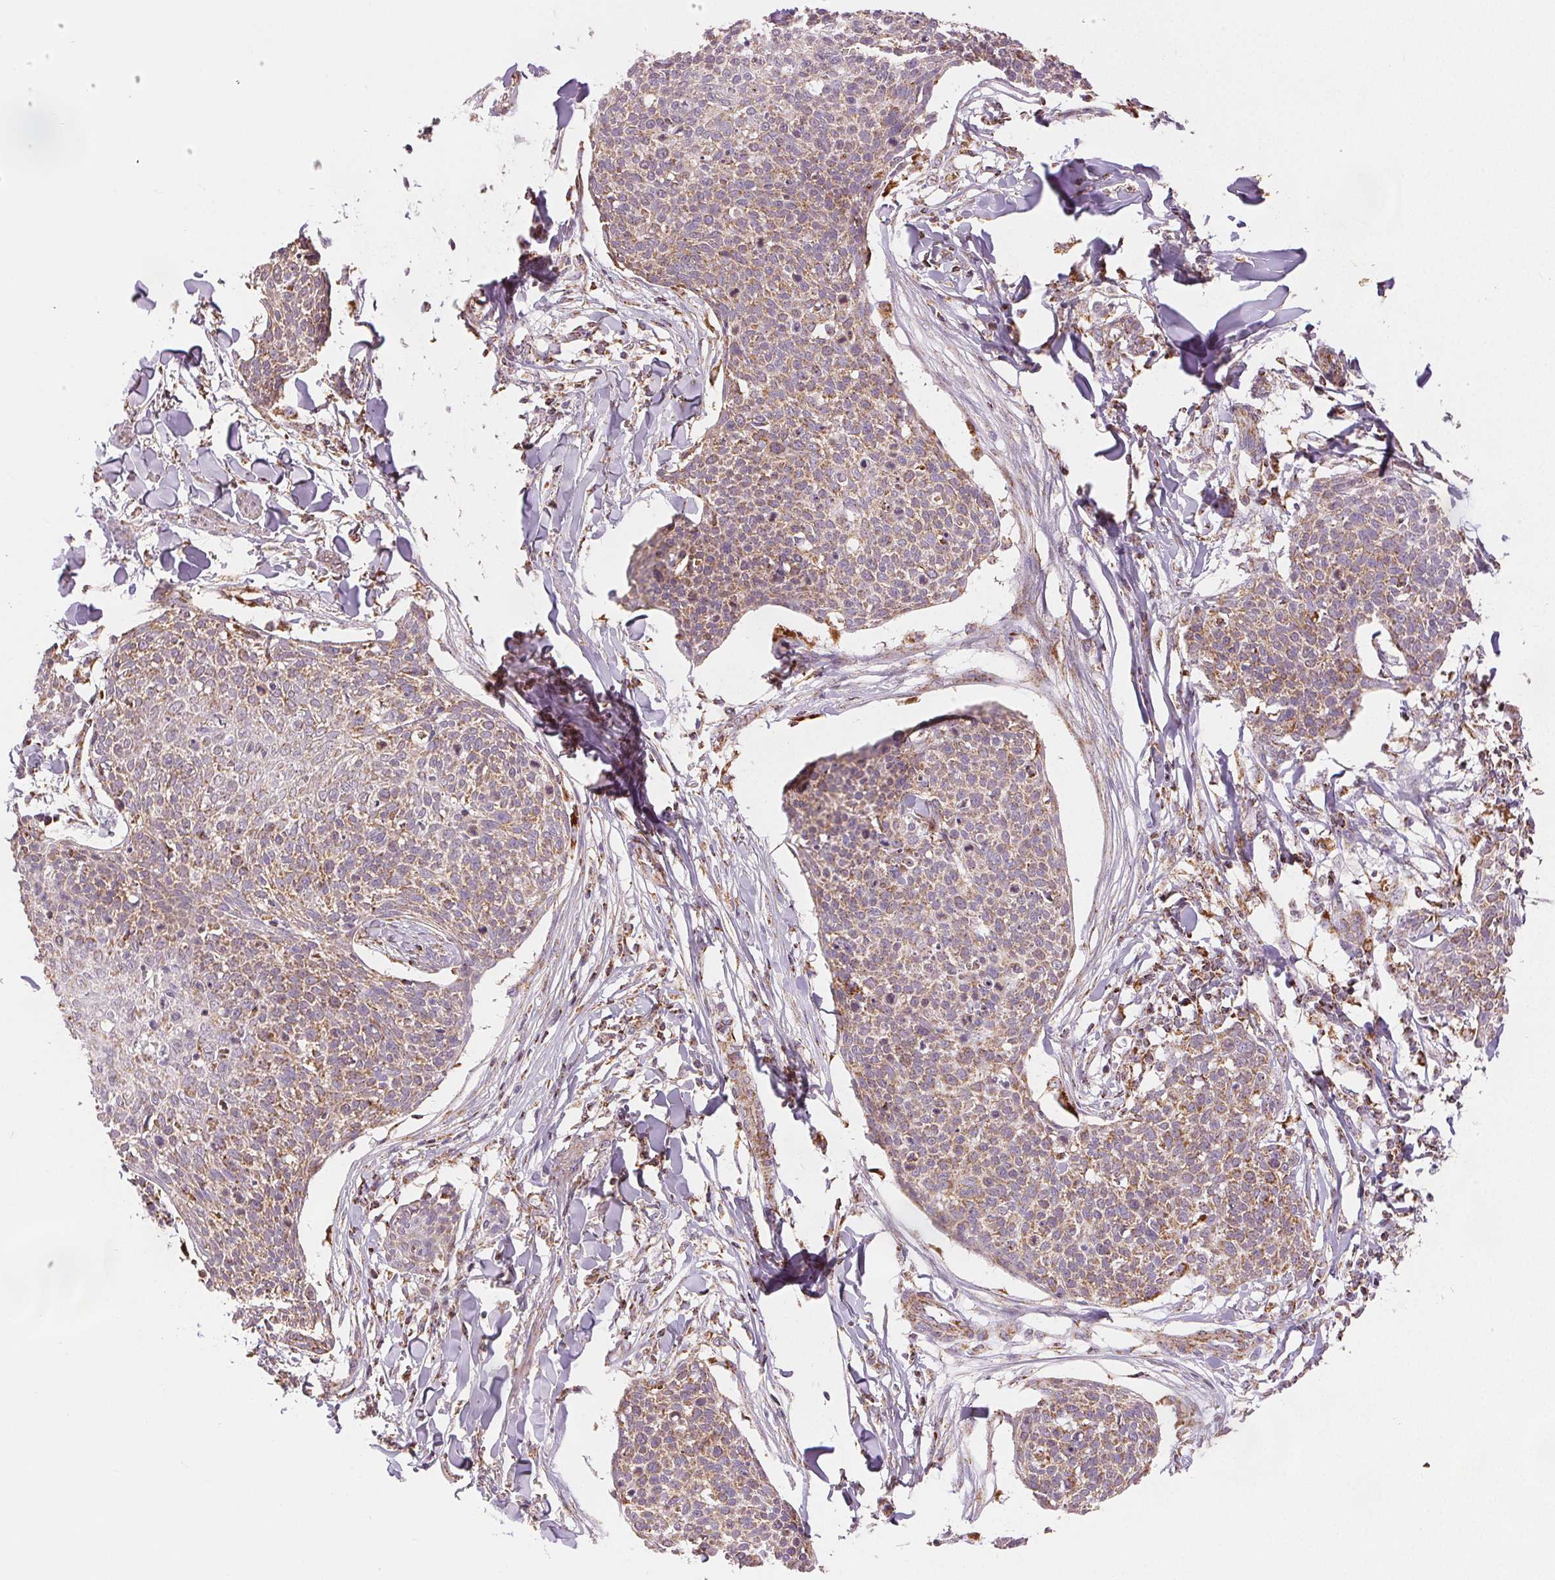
{"staining": {"intensity": "moderate", "quantity": ">75%", "location": "cytoplasmic/membranous"}, "tissue": "skin cancer", "cell_type": "Tumor cells", "image_type": "cancer", "snomed": [{"axis": "morphology", "description": "Squamous cell carcinoma, NOS"}, {"axis": "topography", "description": "Skin"}, {"axis": "topography", "description": "Vulva"}], "caption": "Immunohistochemical staining of human squamous cell carcinoma (skin) exhibits medium levels of moderate cytoplasmic/membranous protein expression in approximately >75% of tumor cells. The protein of interest is stained brown, and the nuclei are stained in blue (DAB IHC with brightfield microscopy, high magnification).", "gene": "SDHB", "patient": {"sex": "female", "age": 75}}